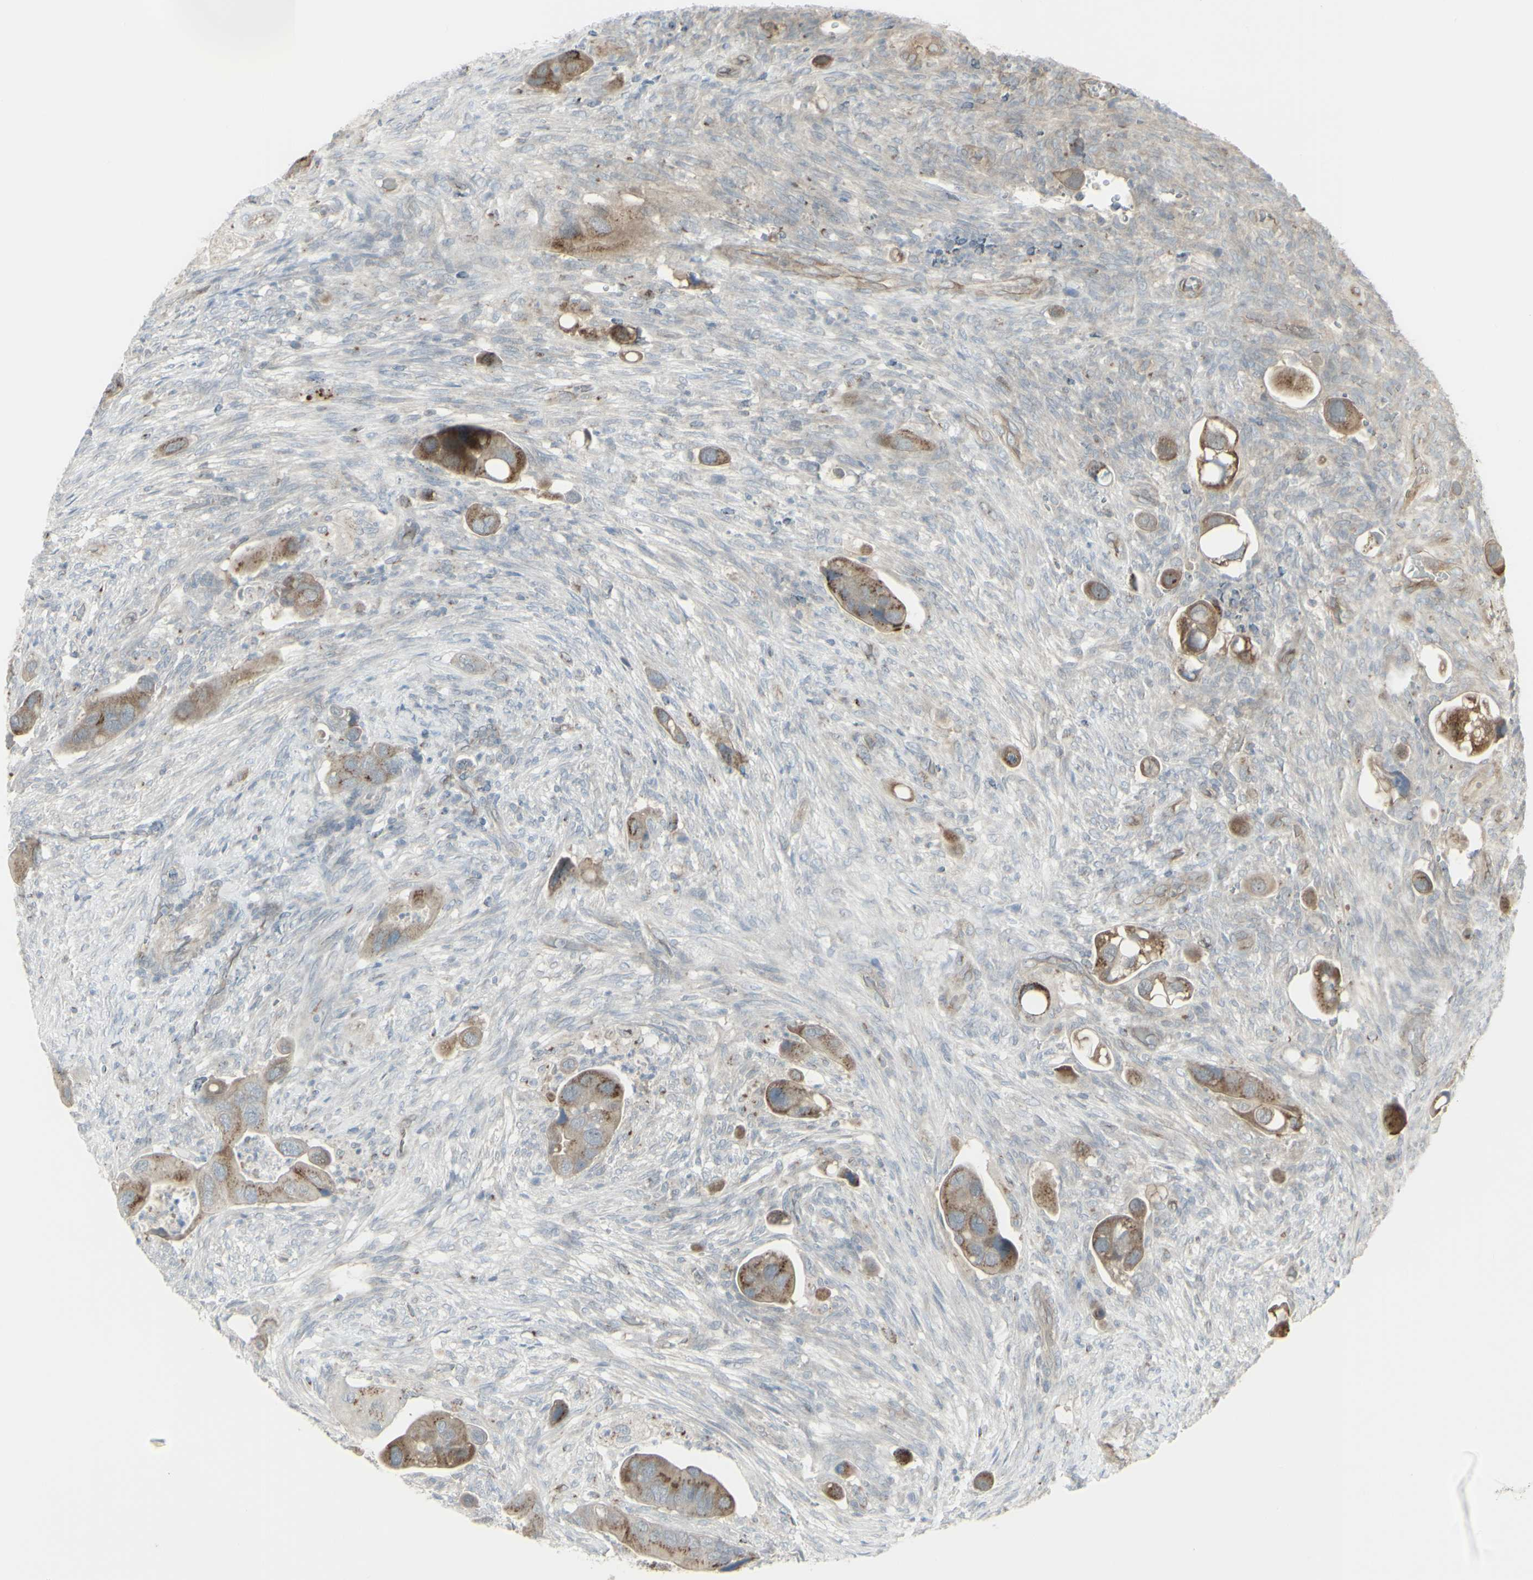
{"staining": {"intensity": "moderate", "quantity": ">75%", "location": "cytoplasmic/membranous"}, "tissue": "colorectal cancer", "cell_type": "Tumor cells", "image_type": "cancer", "snomed": [{"axis": "morphology", "description": "Adenocarcinoma, NOS"}, {"axis": "topography", "description": "Rectum"}], "caption": "Colorectal adenocarcinoma was stained to show a protein in brown. There is medium levels of moderate cytoplasmic/membranous positivity in approximately >75% of tumor cells. (IHC, brightfield microscopy, high magnification).", "gene": "GALNT6", "patient": {"sex": "female", "age": 57}}